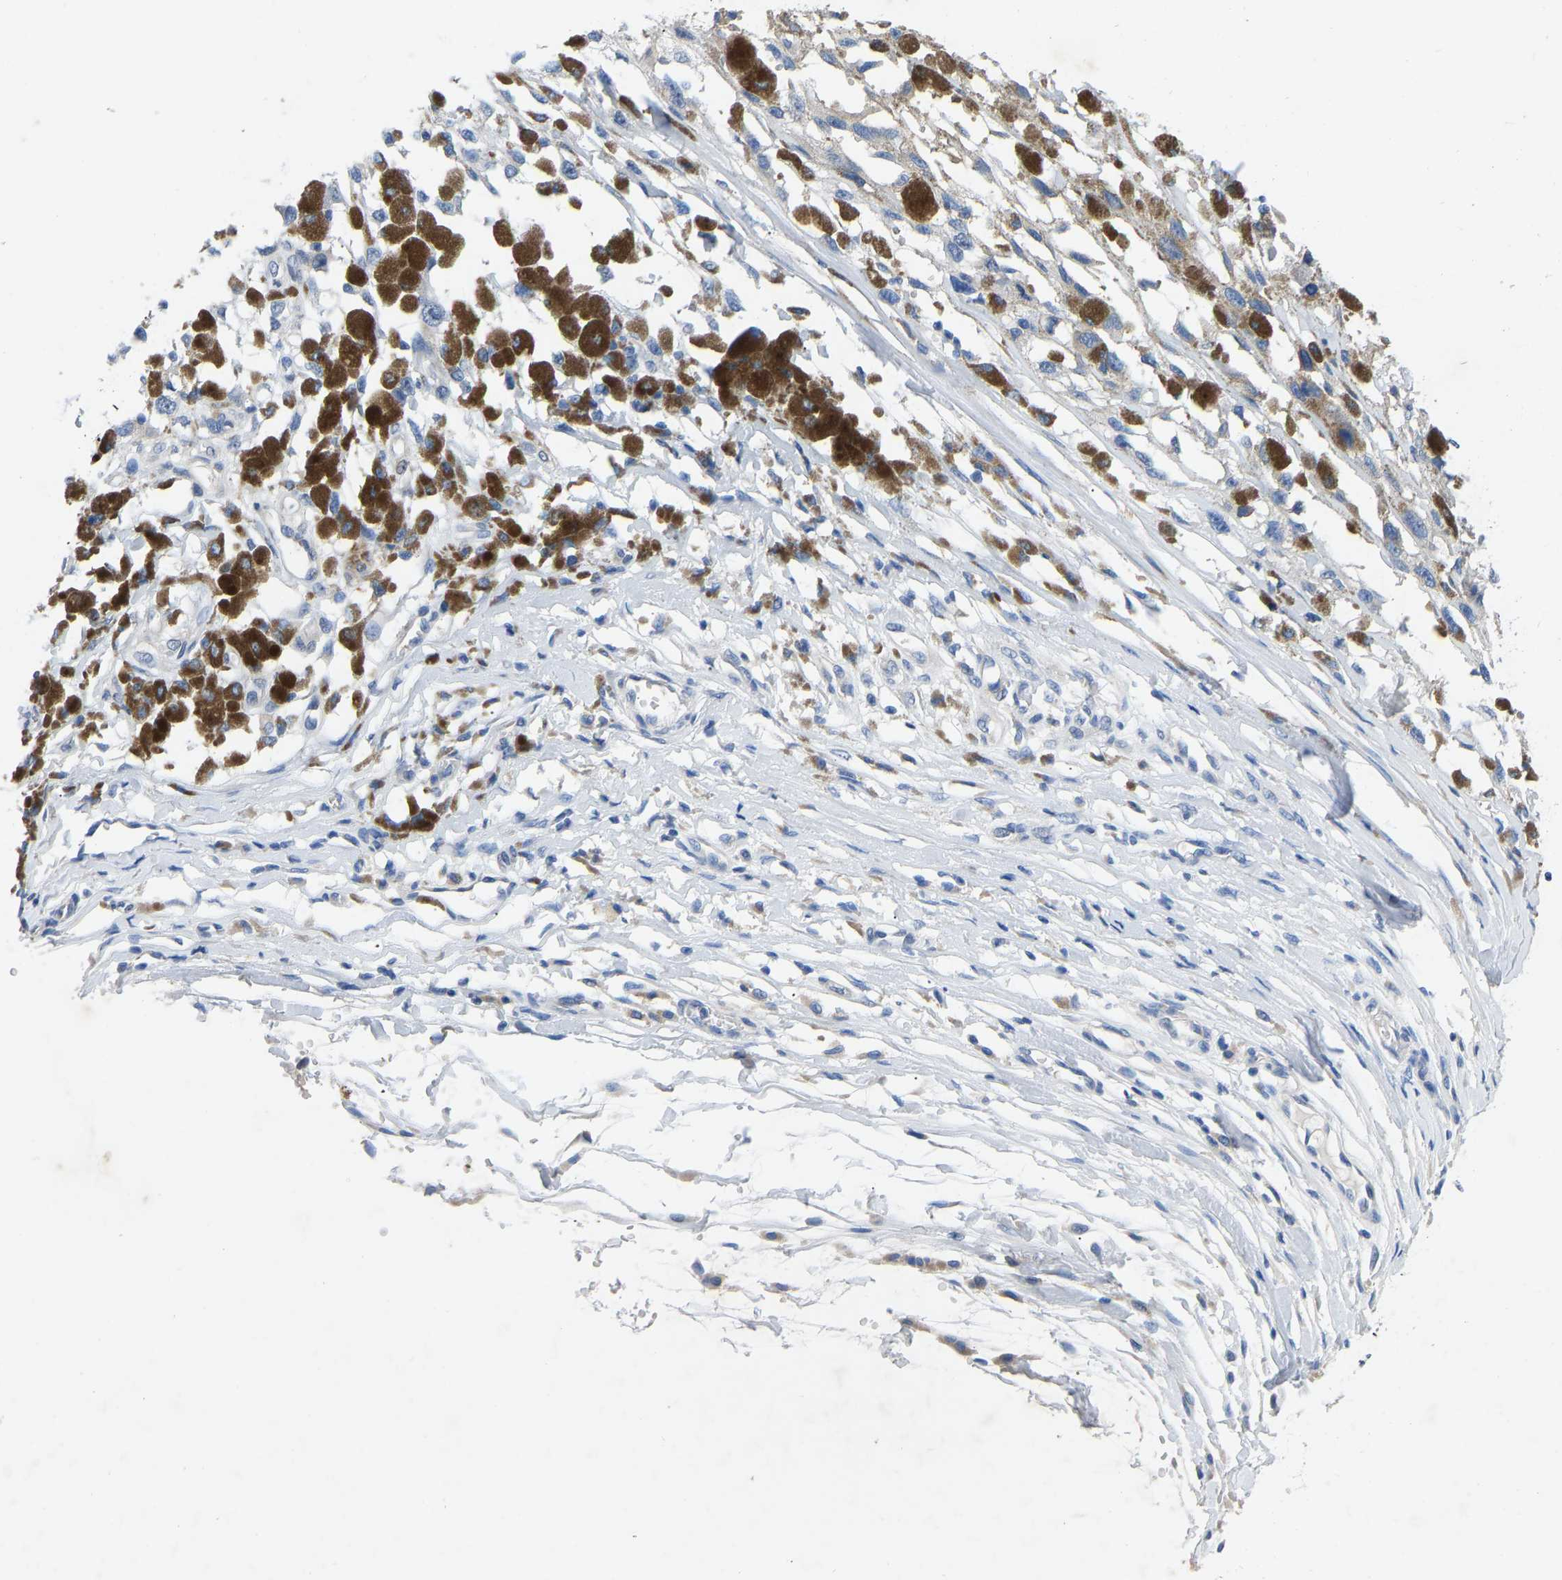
{"staining": {"intensity": "negative", "quantity": "none", "location": "none"}, "tissue": "melanoma", "cell_type": "Tumor cells", "image_type": "cancer", "snomed": [{"axis": "morphology", "description": "Malignant melanoma, Metastatic site"}, {"axis": "topography", "description": "Lymph node"}], "caption": "Tumor cells are negative for brown protein staining in malignant melanoma (metastatic site).", "gene": "RBP1", "patient": {"sex": "male", "age": 59}}